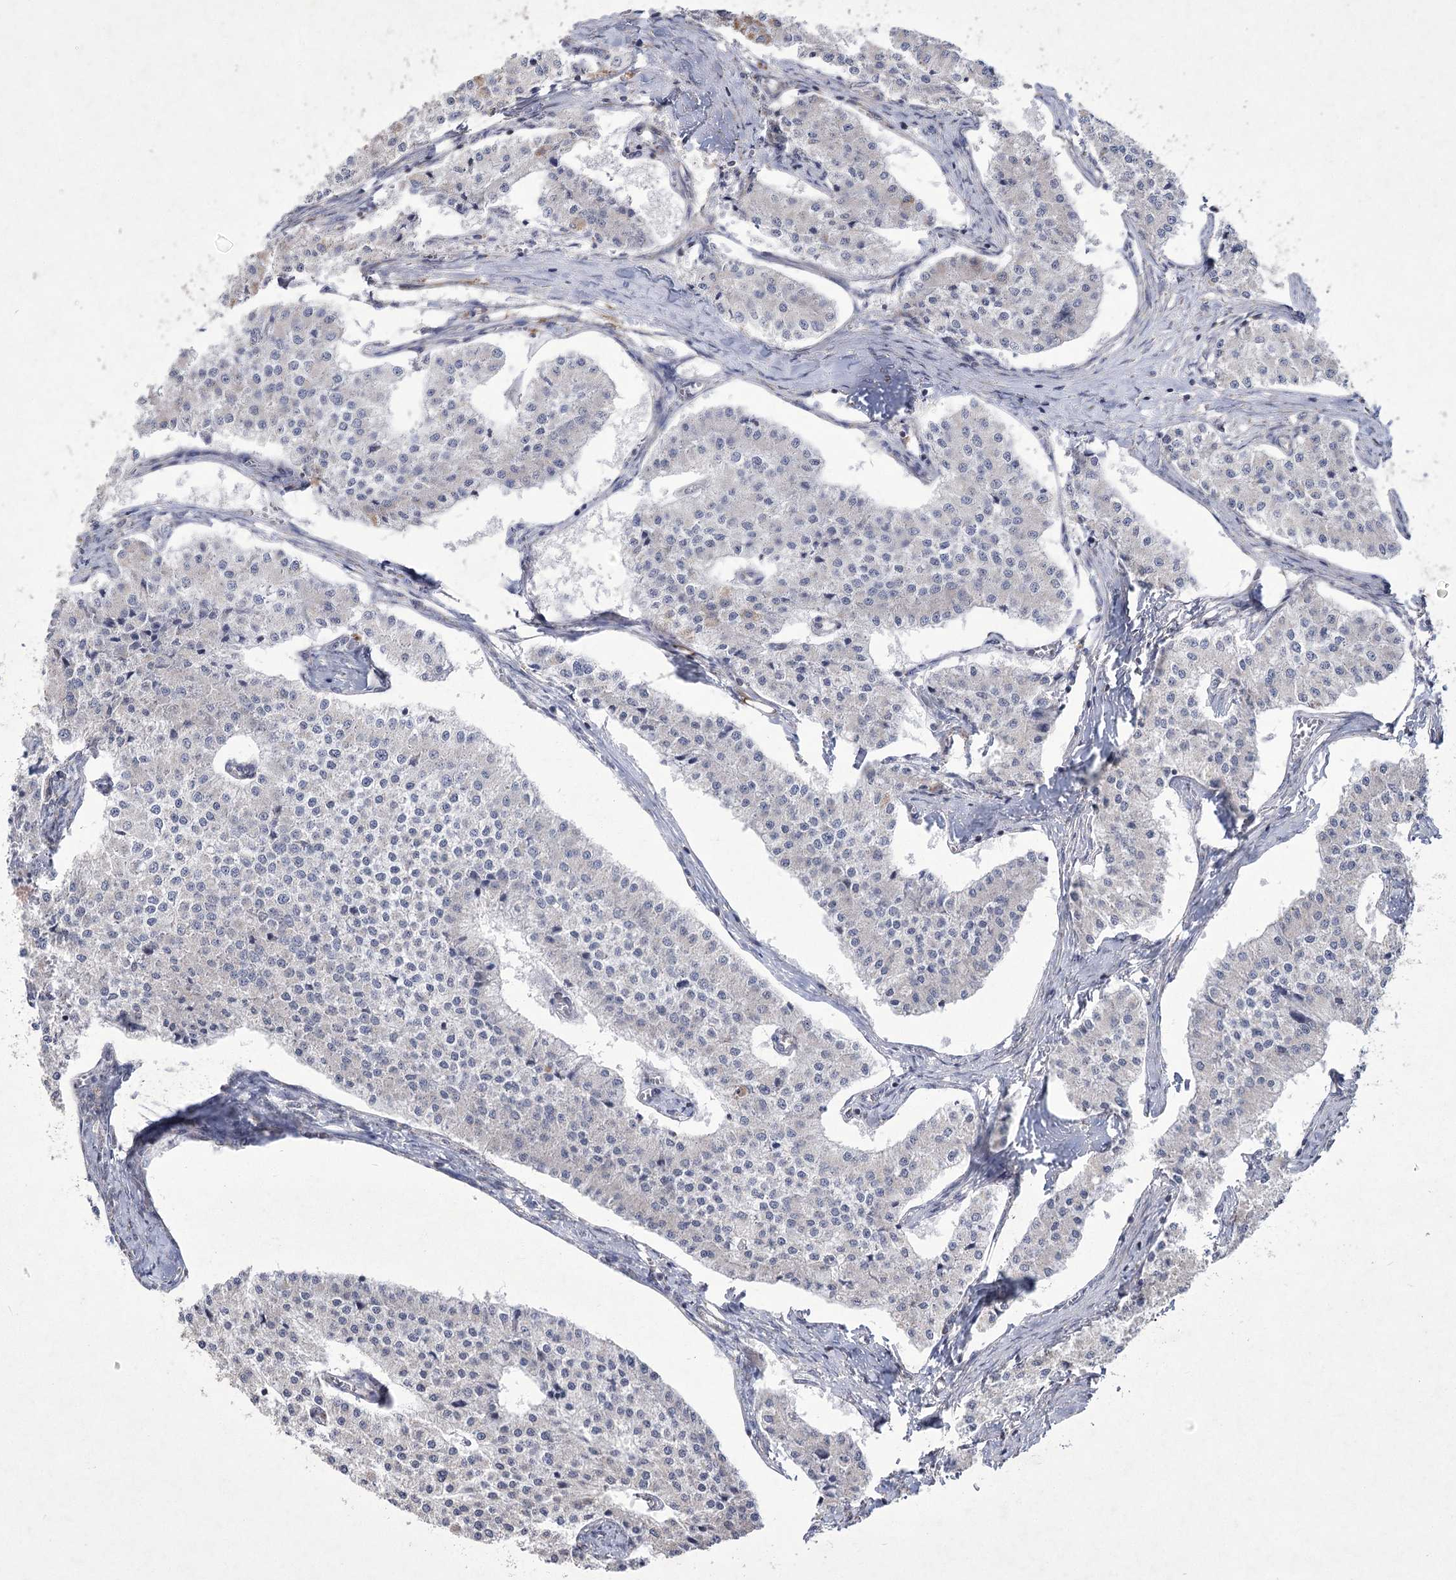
{"staining": {"intensity": "negative", "quantity": "none", "location": "none"}, "tissue": "carcinoid", "cell_type": "Tumor cells", "image_type": "cancer", "snomed": [{"axis": "morphology", "description": "Carcinoid, malignant, NOS"}, {"axis": "topography", "description": "Colon"}], "caption": "The histopathology image exhibits no staining of tumor cells in malignant carcinoid. Brightfield microscopy of IHC stained with DAB (brown) and hematoxylin (blue), captured at high magnification.", "gene": "PDHB", "patient": {"sex": "female", "age": 52}}